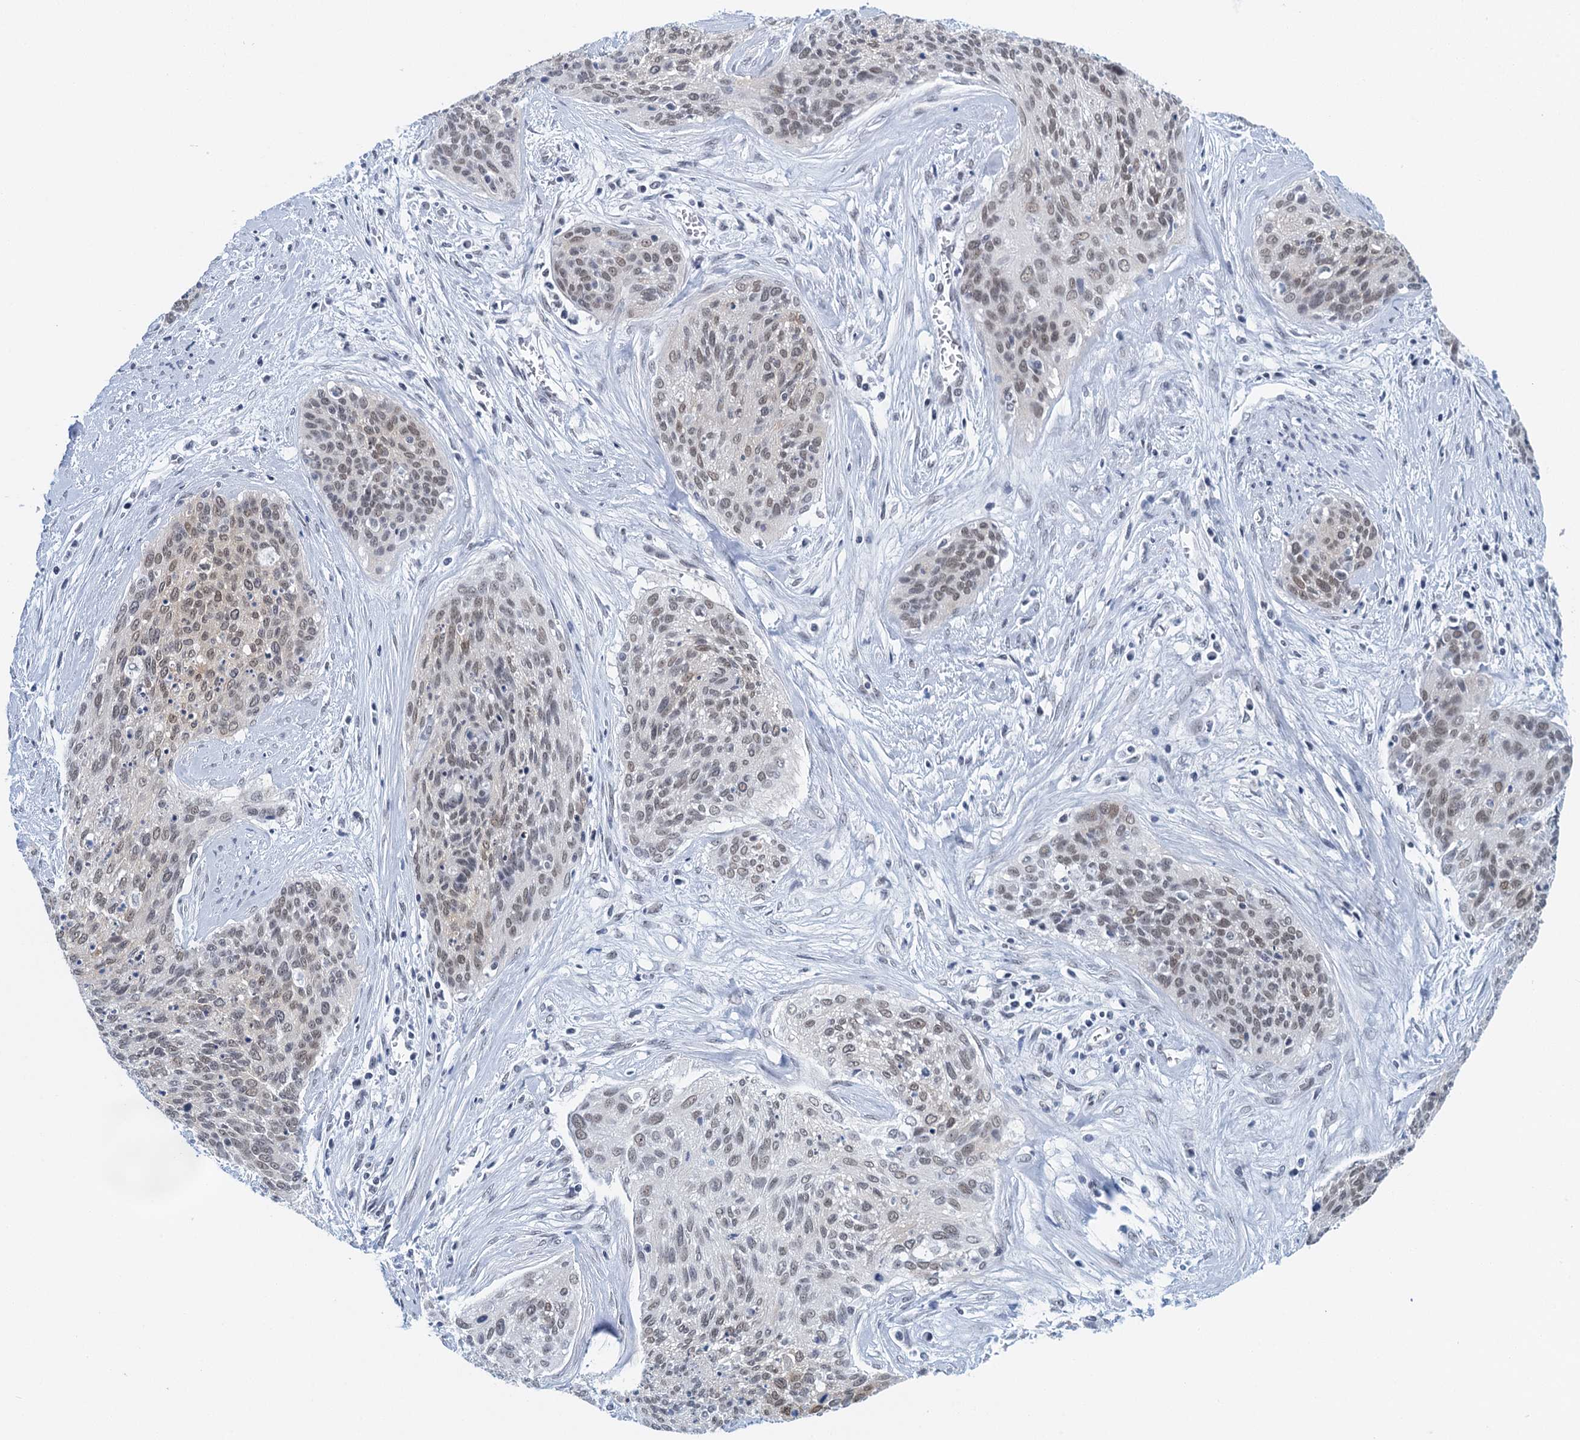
{"staining": {"intensity": "weak", "quantity": "25%-75%", "location": "nuclear"}, "tissue": "cervical cancer", "cell_type": "Tumor cells", "image_type": "cancer", "snomed": [{"axis": "morphology", "description": "Squamous cell carcinoma, NOS"}, {"axis": "topography", "description": "Cervix"}], "caption": "This is a micrograph of immunohistochemistry (IHC) staining of cervical cancer (squamous cell carcinoma), which shows weak positivity in the nuclear of tumor cells.", "gene": "EPS8L1", "patient": {"sex": "female", "age": 55}}